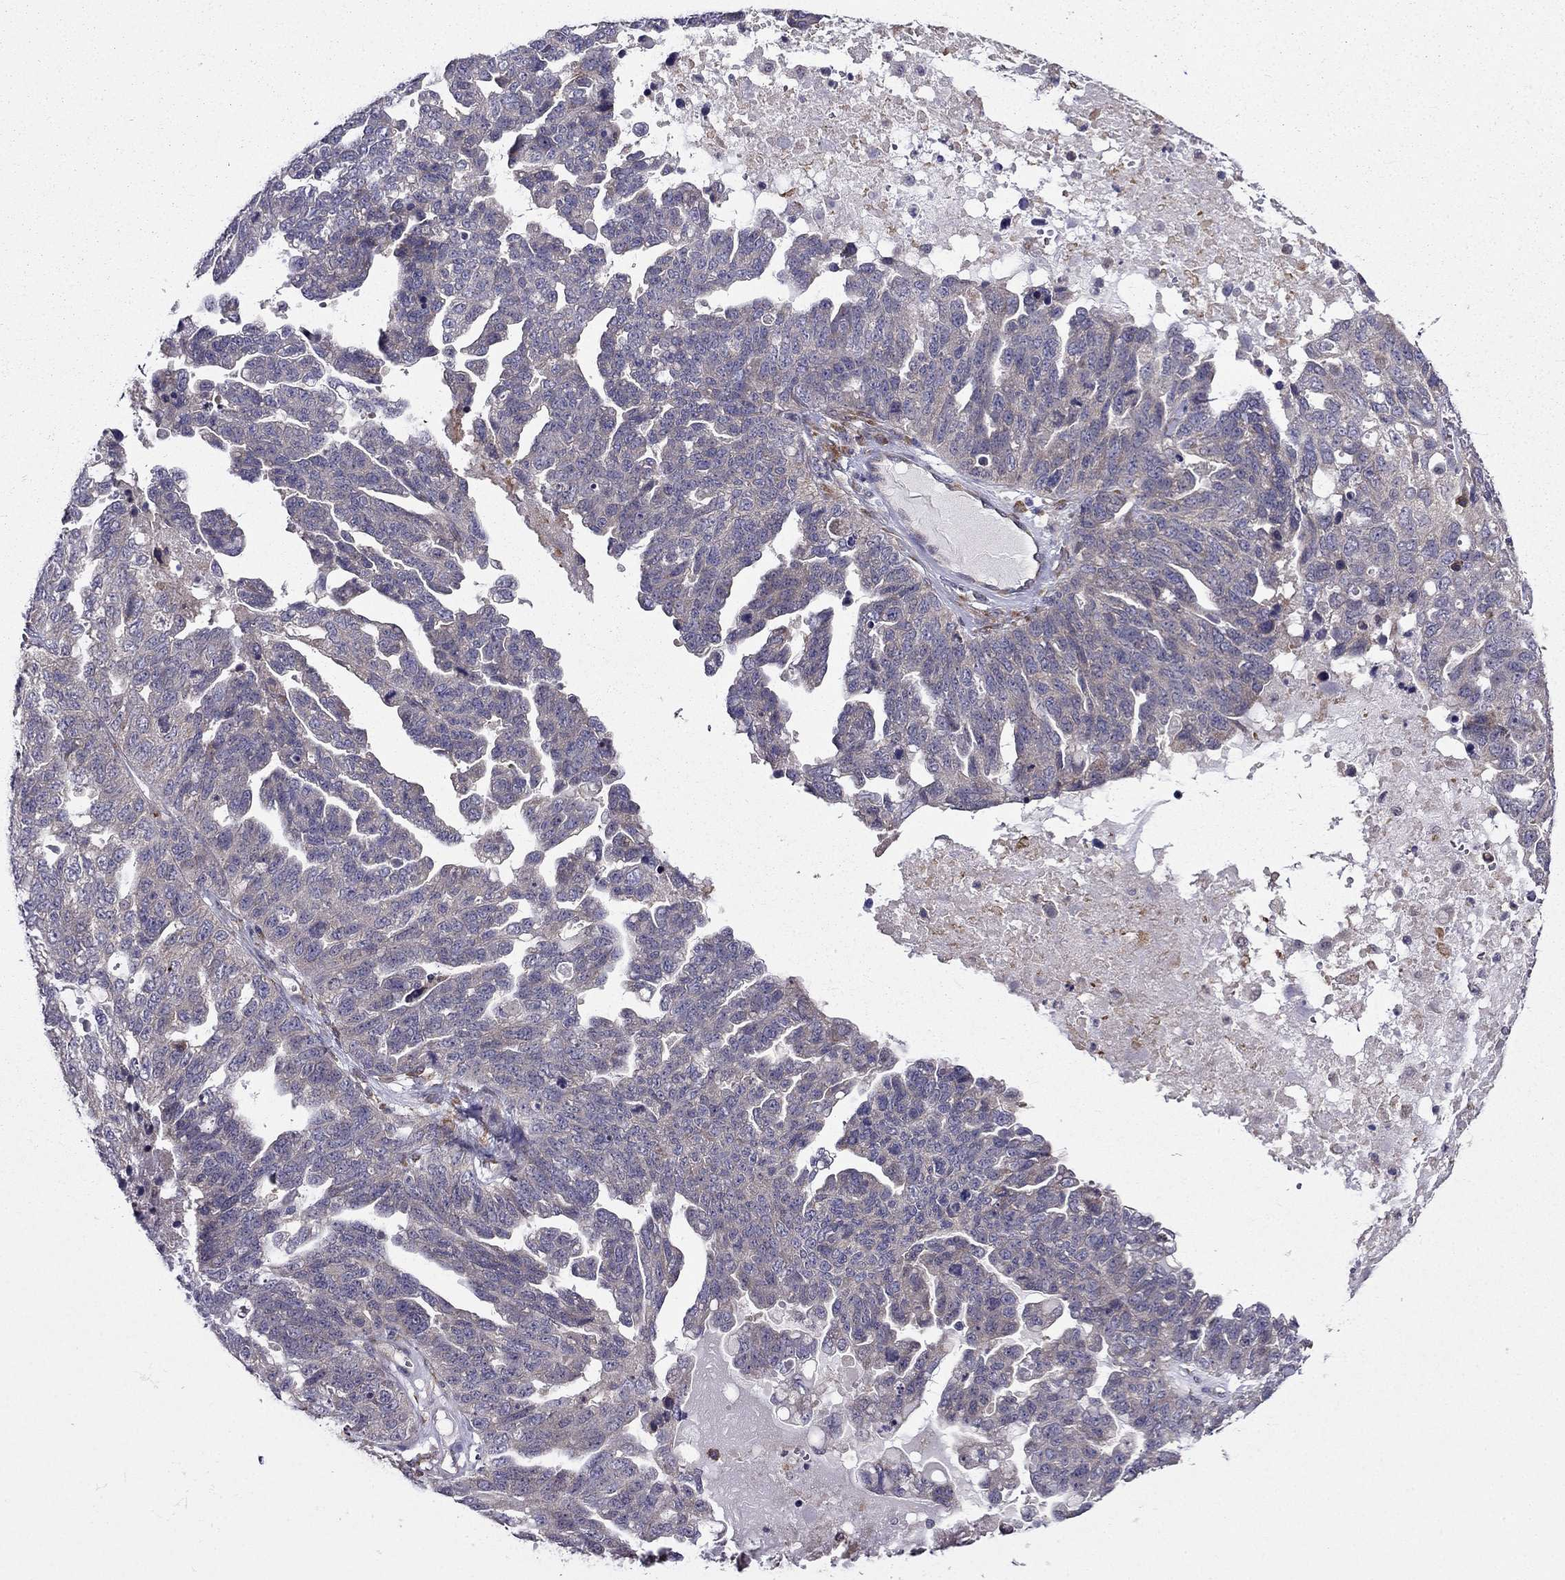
{"staining": {"intensity": "weak", "quantity": "<25%", "location": "cytoplasmic/membranous"}, "tissue": "ovarian cancer", "cell_type": "Tumor cells", "image_type": "cancer", "snomed": [{"axis": "morphology", "description": "Cystadenocarcinoma, serous, NOS"}, {"axis": "topography", "description": "Ovary"}], "caption": "DAB immunohistochemical staining of serous cystadenocarcinoma (ovarian) shows no significant staining in tumor cells. (DAB (3,3'-diaminobenzidine) immunohistochemistry (IHC), high magnification).", "gene": "ARHGEF28", "patient": {"sex": "female", "age": 71}}